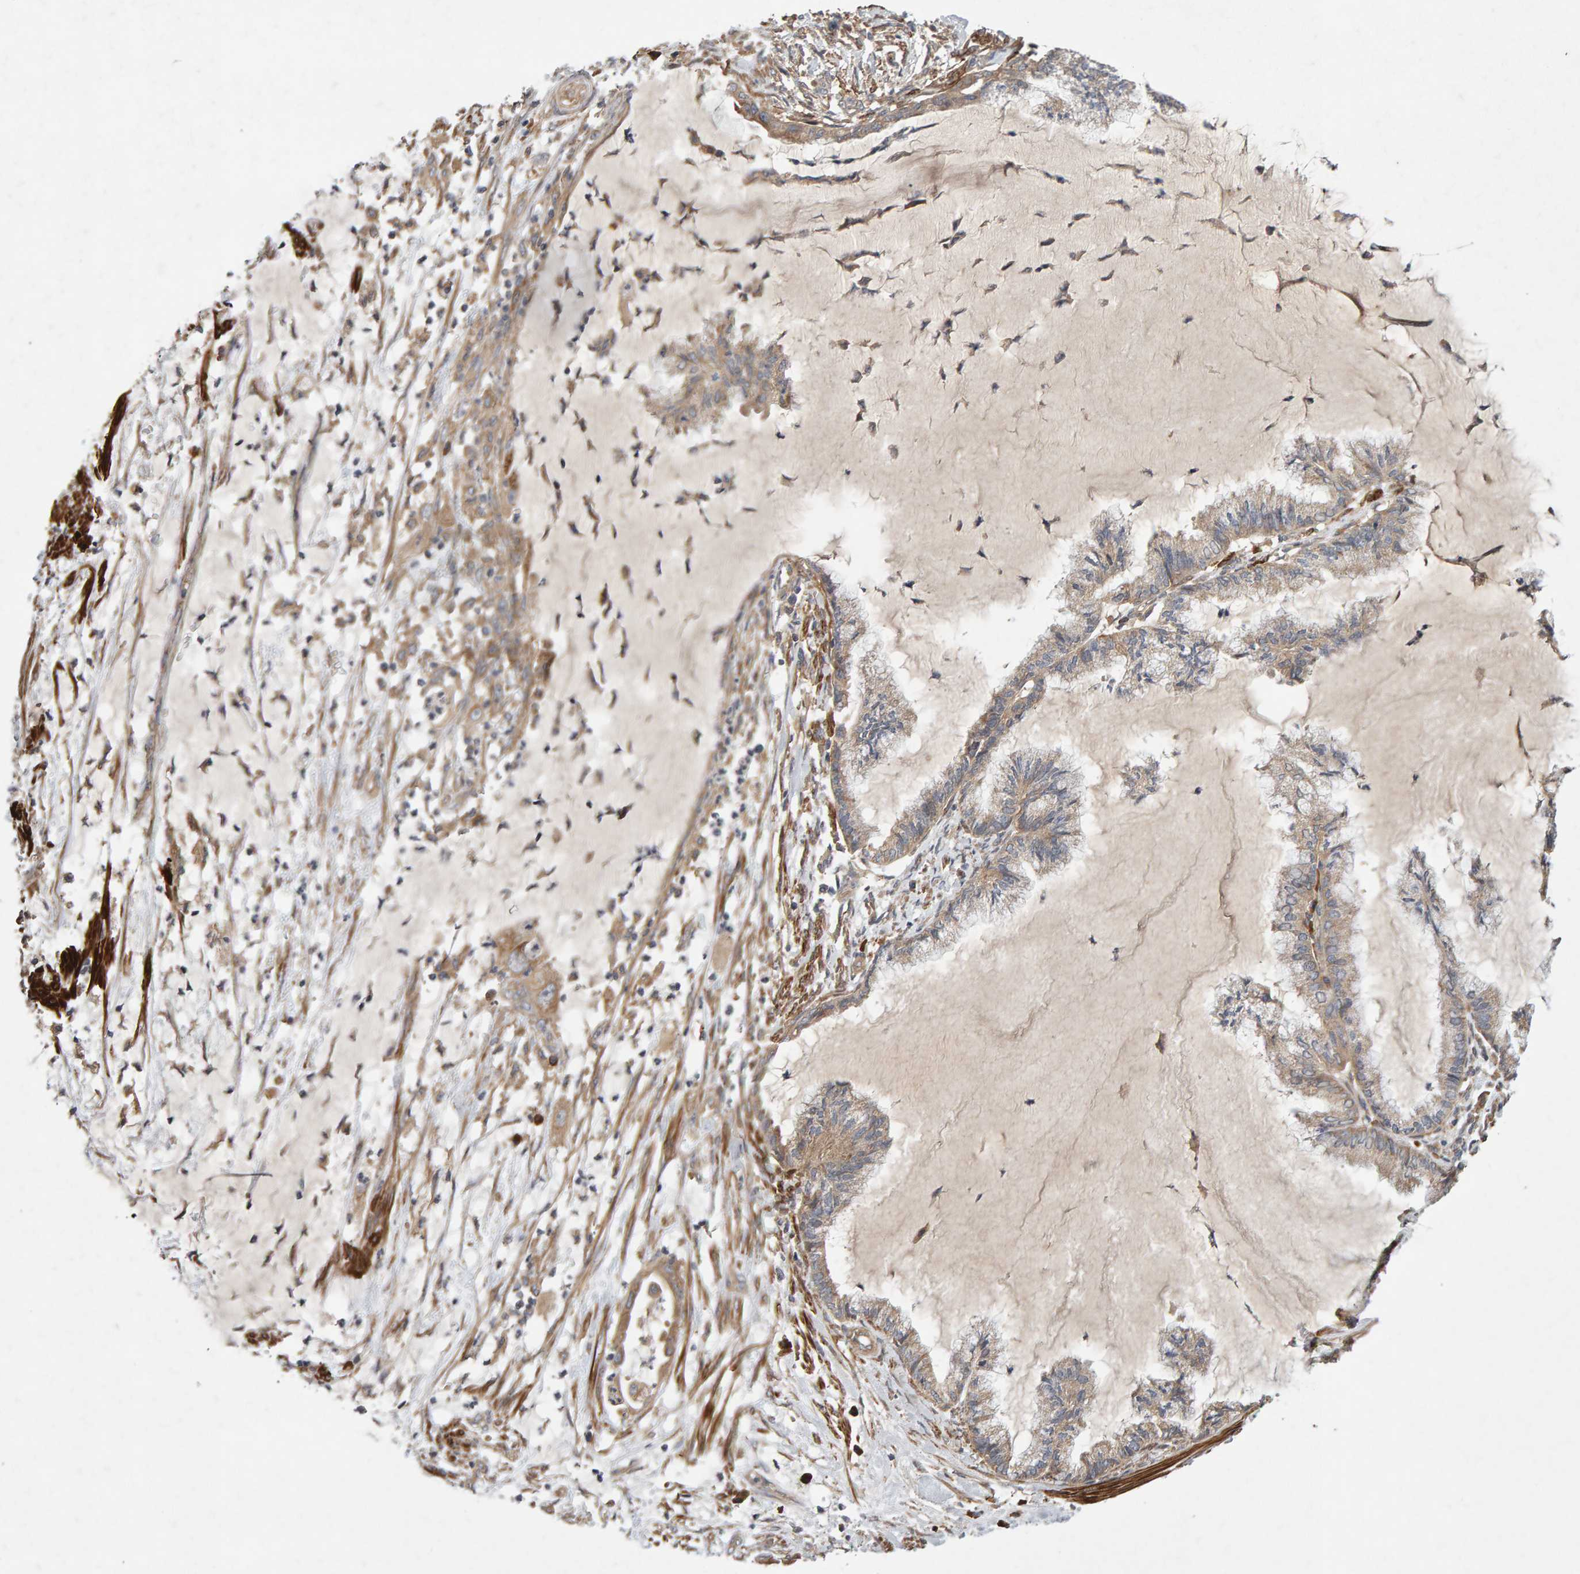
{"staining": {"intensity": "weak", "quantity": ">75%", "location": "cytoplasmic/membranous"}, "tissue": "endometrial cancer", "cell_type": "Tumor cells", "image_type": "cancer", "snomed": [{"axis": "morphology", "description": "Adenocarcinoma, NOS"}, {"axis": "topography", "description": "Endometrium"}], "caption": "Brown immunohistochemical staining in endometrial cancer (adenocarcinoma) exhibits weak cytoplasmic/membranous expression in approximately >75% of tumor cells. (Stains: DAB (3,3'-diaminobenzidine) in brown, nuclei in blue, Microscopy: brightfield microscopy at high magnification).", "gene": "RNF19A", "patient": {"sex": "female", "age": 86}}